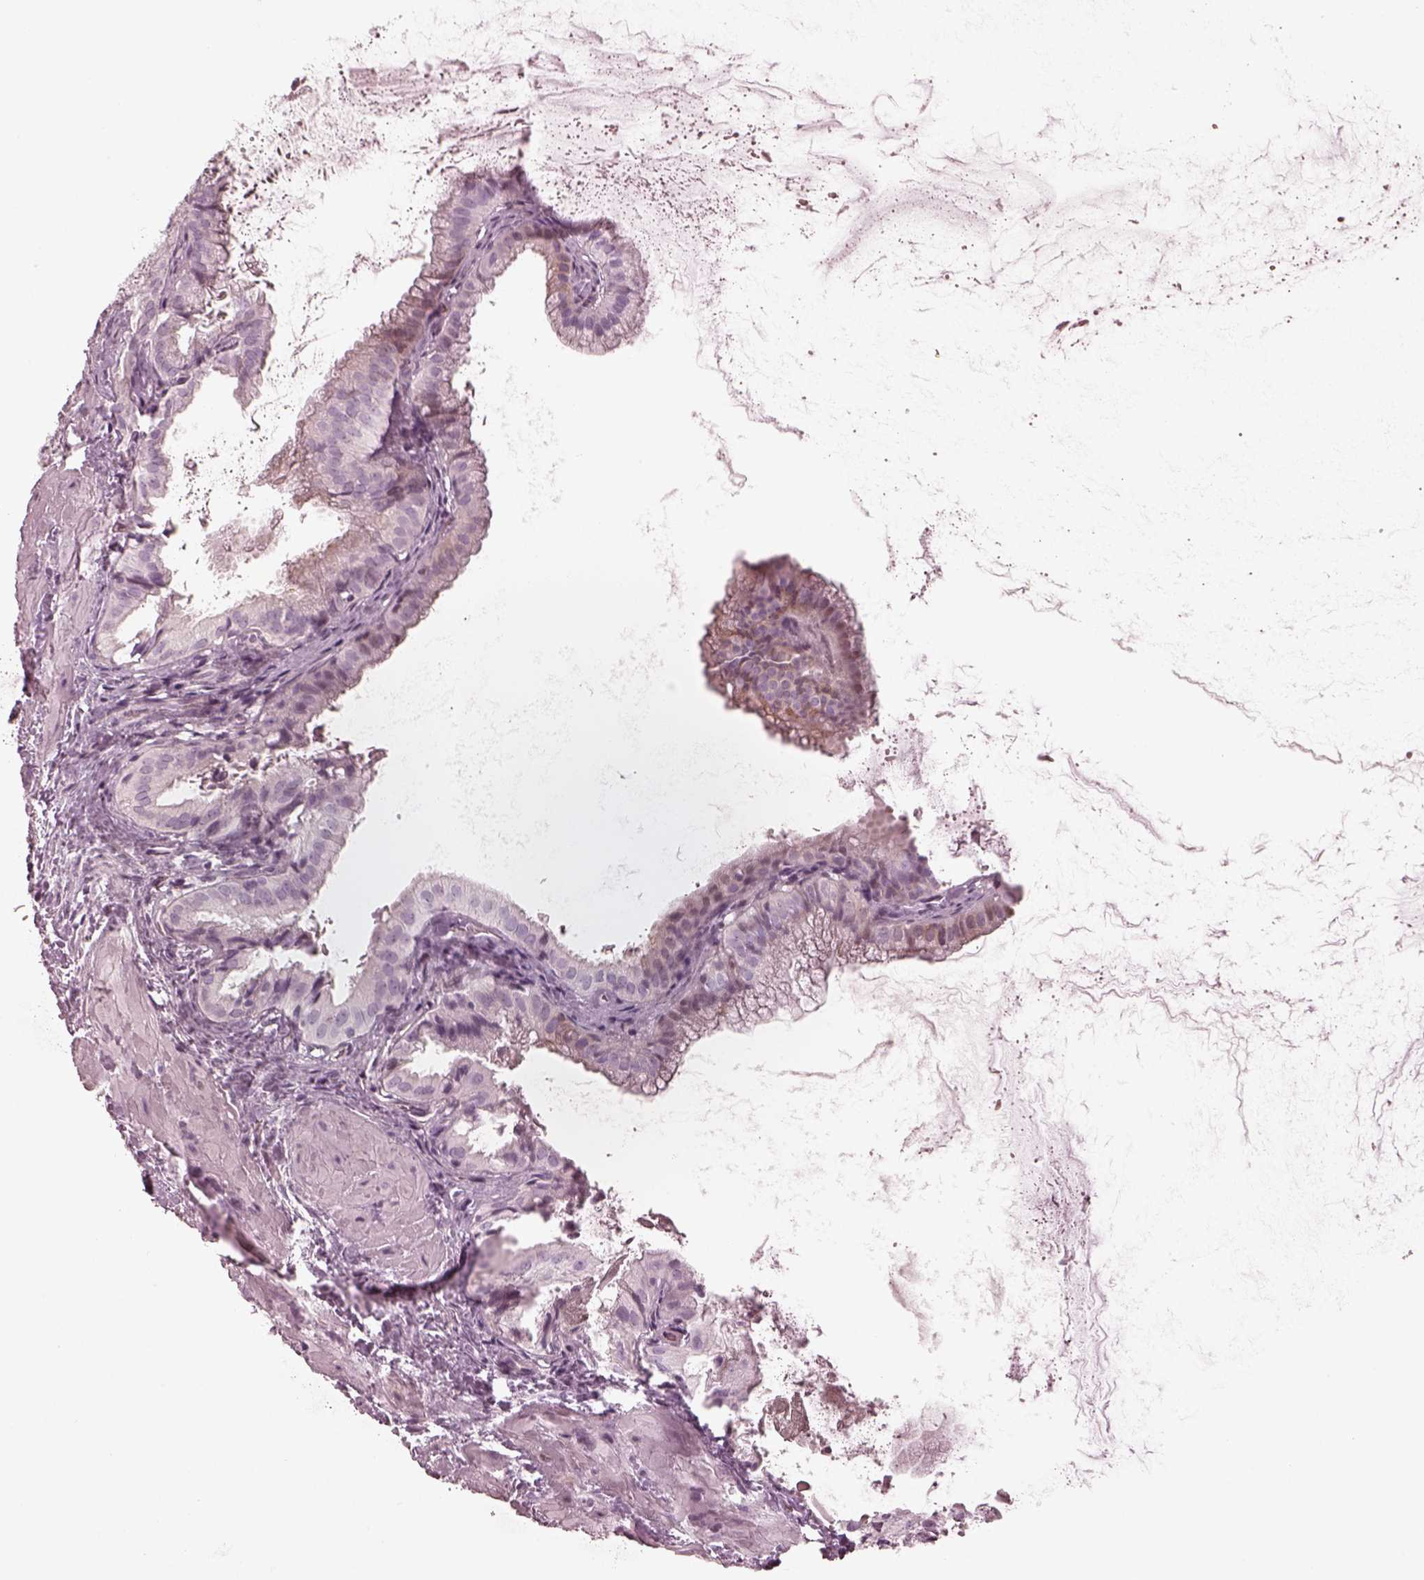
{"staining": {"intensity": "negative", "quantity": "none", "location": "none"}, "tissue": "gallbladder", "cell_type": "Glandular cells", "image_type": "normal", "snomed": [{"axis": "morphology", "description": "Normal tissue, NOS"}, {"axis": "topography", "description": "Gallbladder"}], "caption": "Immunohistochemical staining of benign human gallbladder shows no significant staining in glandular cells. (Brightfield microscopy of DAB IHC at high magnification).", "gene": "ENSG00000289258", "patient": {"sex": "male", "age": 70}}